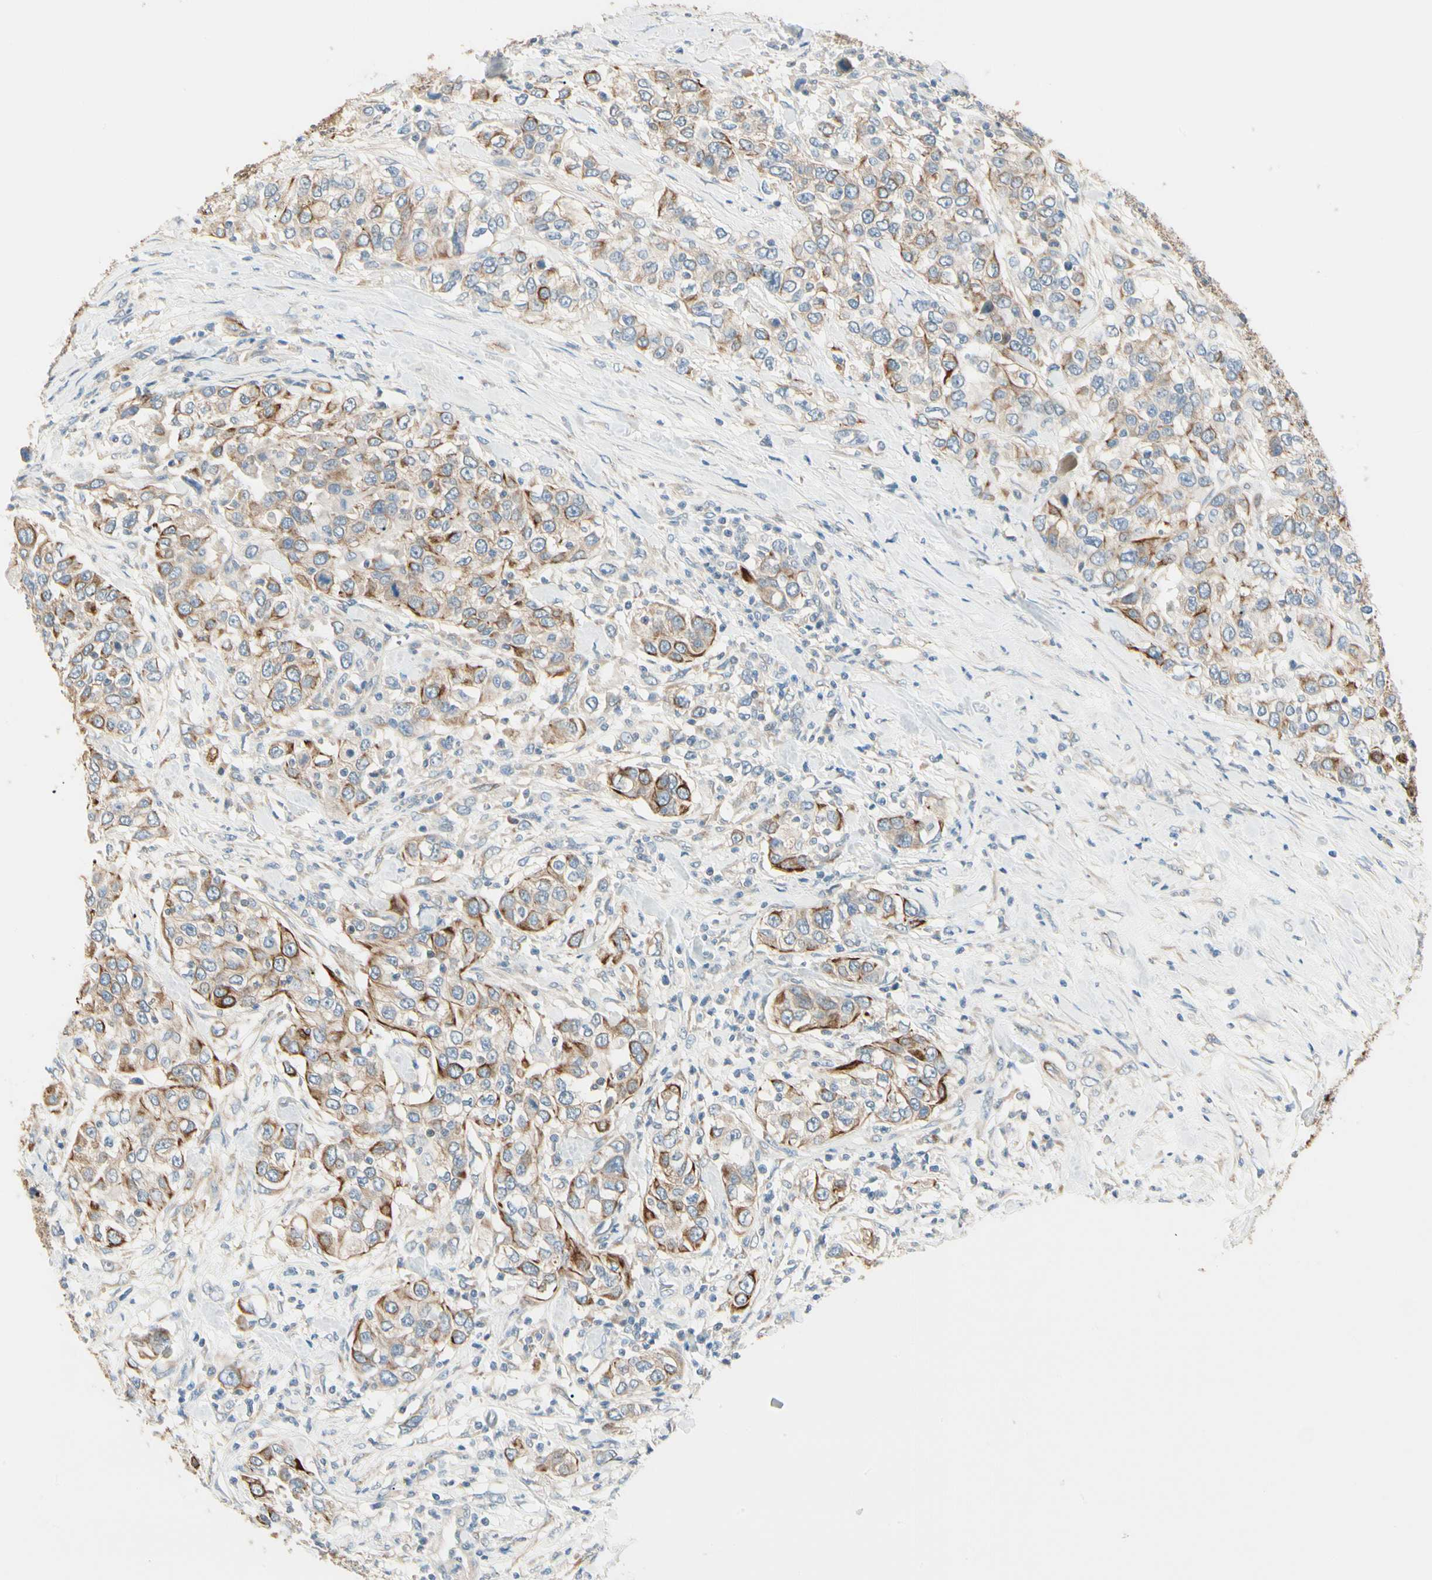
{"staining": {"intensity": "moderate", "quantity": "25%-75%", "location": "cytoplasmic/membranous"}, "tissue": "urothelial cancer", "cell_type": "Tumor cells", "image_type": "cancer", "snomed": [{"axis": "morphology", "description": "Urothelial carcinoma, High grade"}, {"axis": "topography", "description": "Urinary bladder"}], "caption": "High-grade urothelial carcinoma stained with a brown dye exhibits moderate cytoplasmic/membranous positive expression in approximately 25%-75% of tumor cells.", "gene": "DUSP12", "patient": {"sex": "female", "age": 80}}